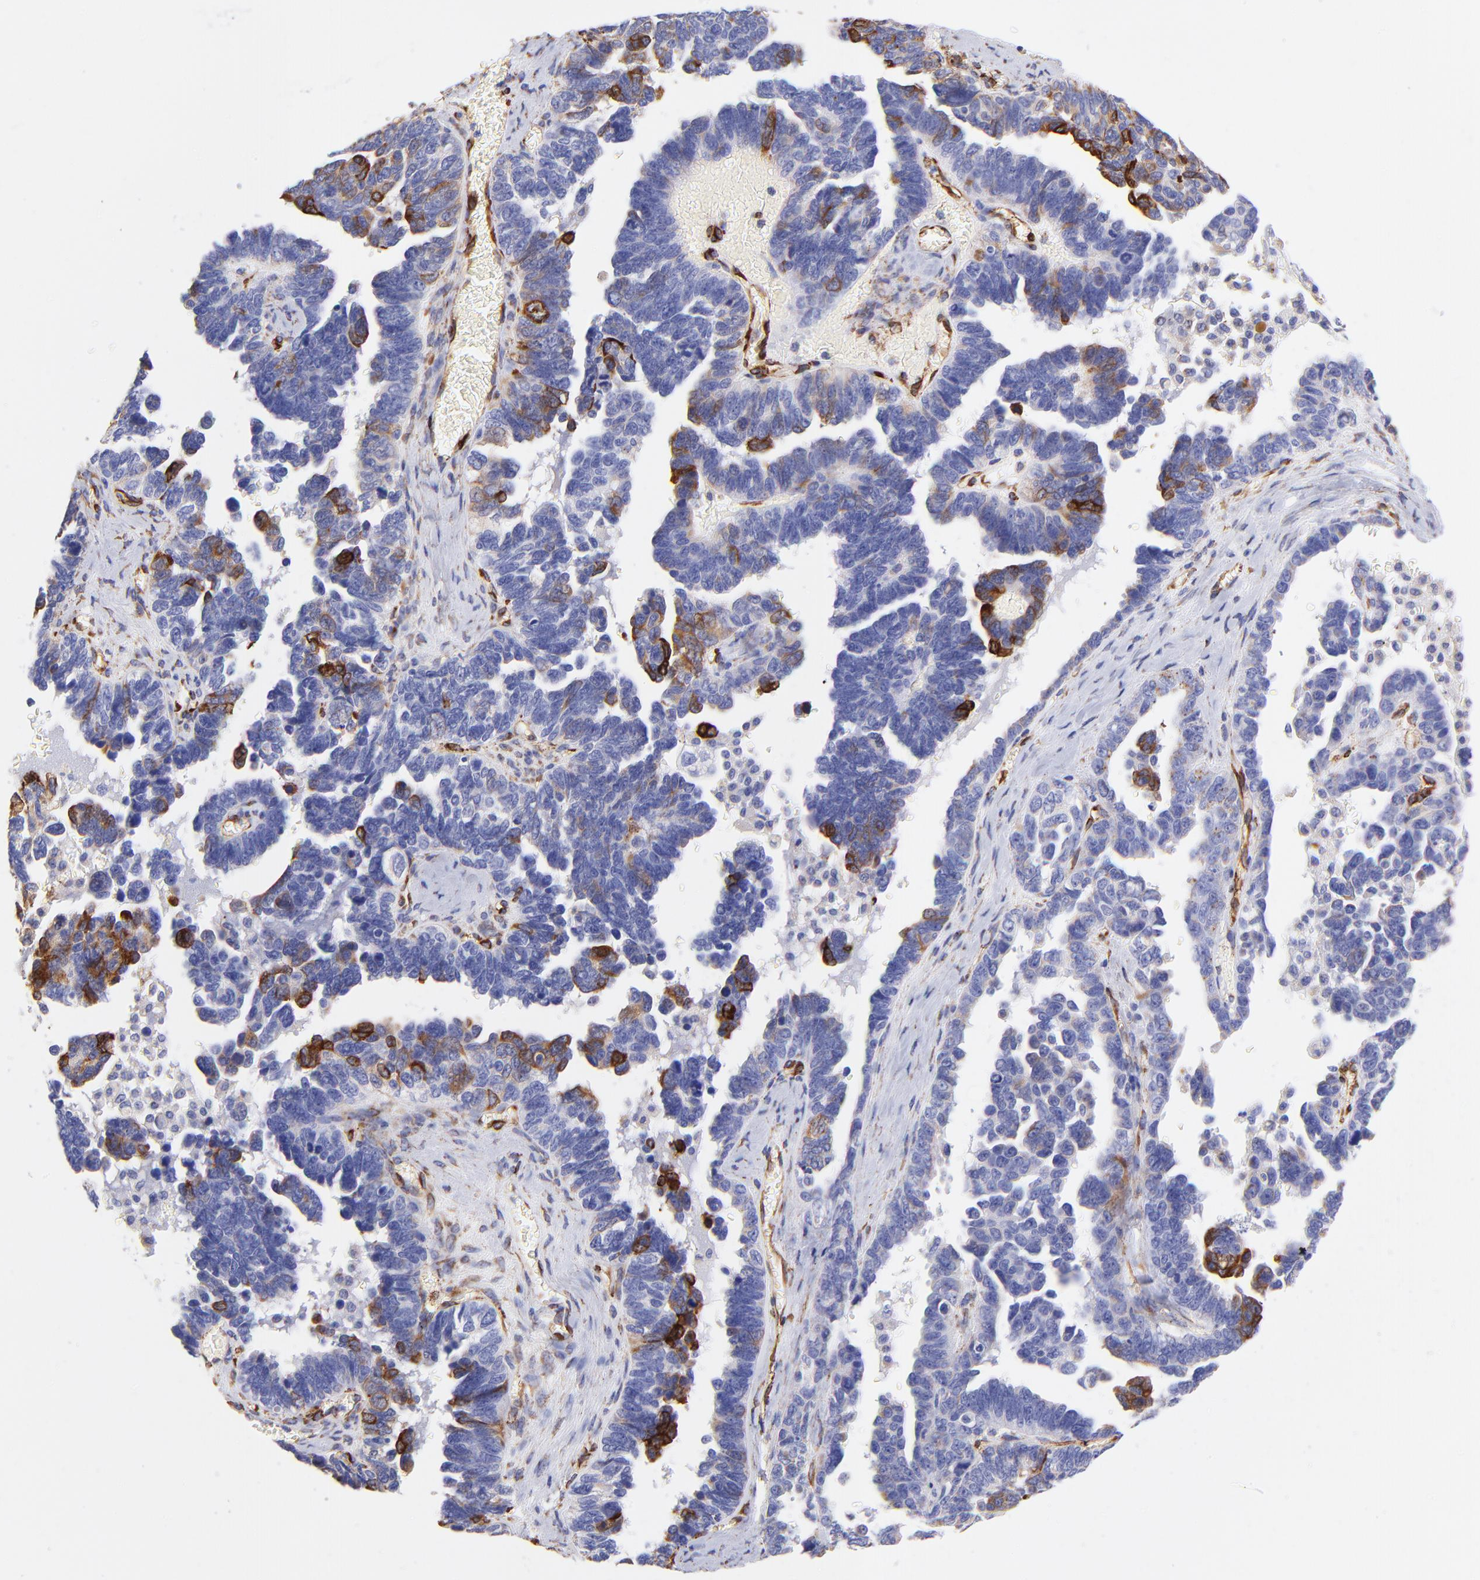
{"staining": {"intensity": "strong", "quantity": "<25%", "location": "cytoplasmic/membranous"}, "tissue": "ovarian cancer", "cell_type": "Tumor cells", "image_type": "cancer", "snomed": [{"axis": "morphology", "description": "Cystadenocarcinoma, serous, NOS"}, {"axis": "topography", "description": "Ovary"}], "caption": "Serous cystadenocarcinoma (ovarian) stained with a brown dye reveals strong cytoplasmic/membranous positive staining in approximately <25% of tumor cells.", "gene": "SPARC", "patient": {"sex": "female", "age": 69}}